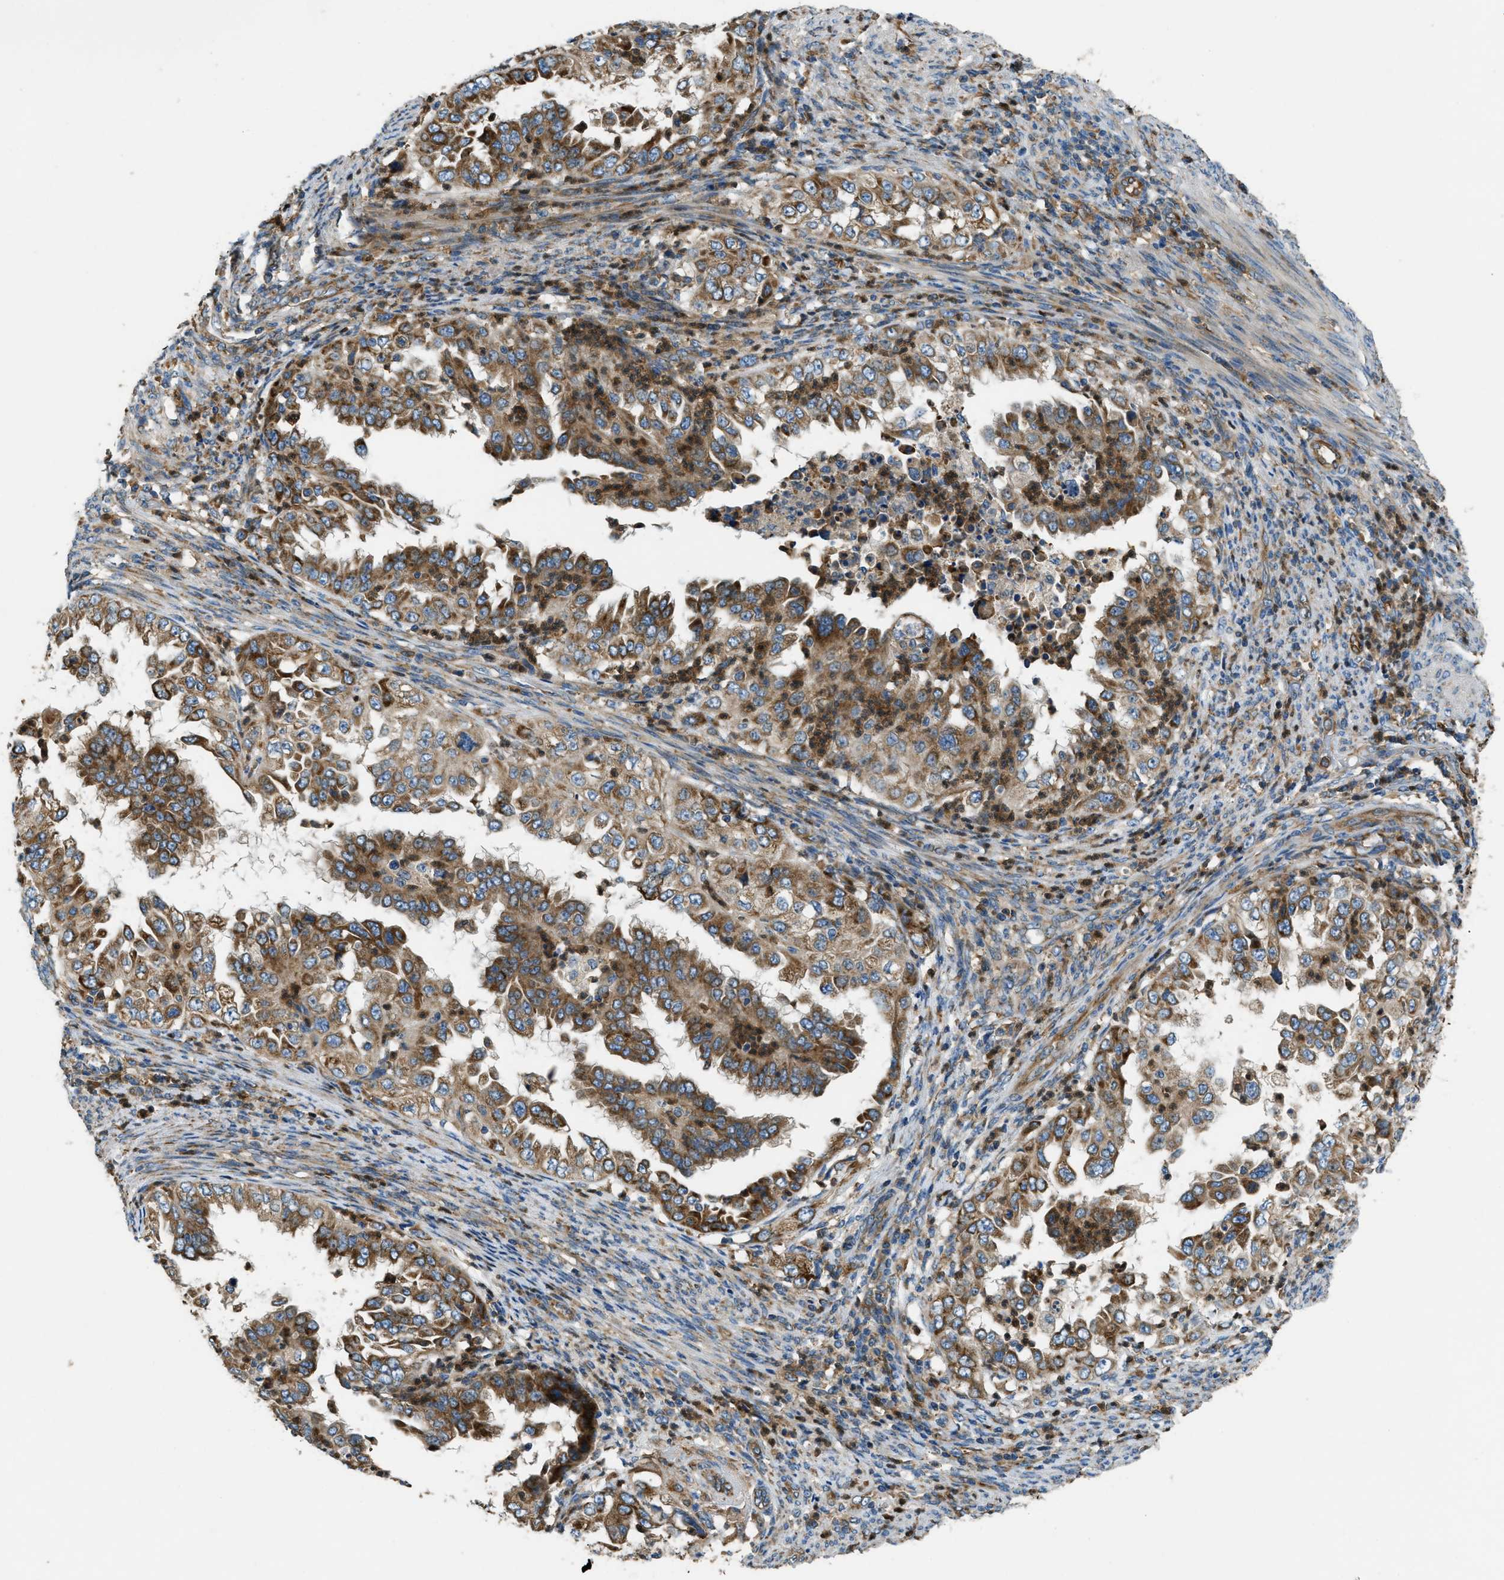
{"staining": {"intensity": "strong", "quantity": ">75%", "location": "cytoplasmic/membranous"}, "tissue": "endometrial cancer", "cell_type": "Tumor cells", "image_type": "cancer", "snomed": [{"axis": "morphology", "description": "Adenocarcinoma, NOS"}, {"axis": "topography", "description": "Endometrium"}], "caption": "Endometrial cancer was stained to show a protein in brown. There is high levels of strong cytoplasmic/membranous expression in about >75% of tumor cells.", "gene": "GIMAP8", "patient": {"sex": "female", "age": 85}}